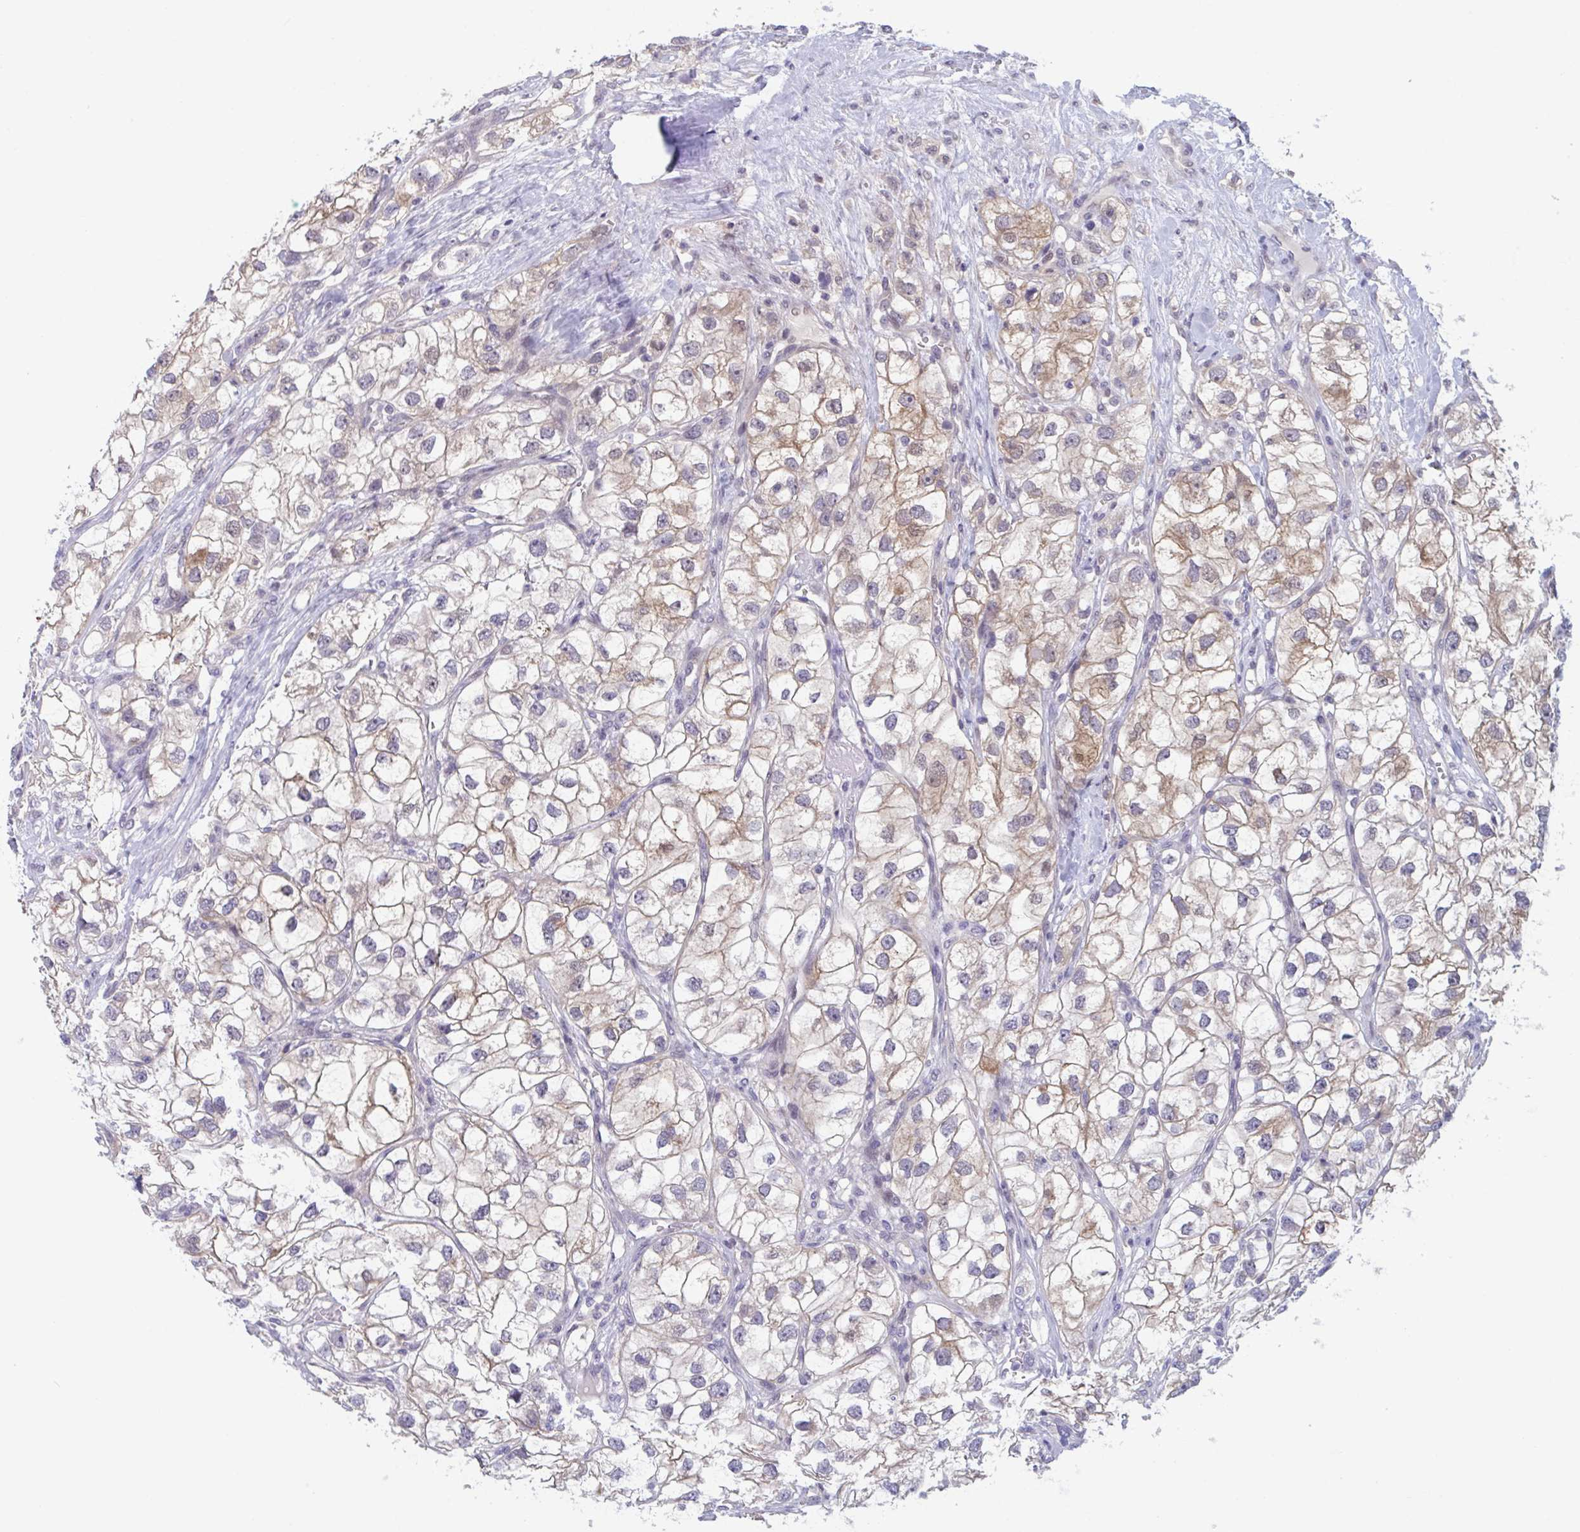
{"staining": {"intensity": "moderate", "quantity": "25%-75%", "location": "cytoplasmic/membranous"}, "tissue": "renal cancer", "cell_type": "Tumor cells", "image_type": "cancer", "snomed": [{"axis": "morphology", "description": "Adenocarcinoma, NOS"}, {"axis": "topography", "description": "Kidney"}], "caption": "High-power microscopy captured an immunohistochemistry micrograph of renal cancer, revealing moderate cytoplasmic/membranous positivity in about 25%-75% of tumor cells. (DAB = brown stain, brightfield microscopy at high magnification).", "gene": "RIOK1", "patient": {"sex": "male", "age": 59}}